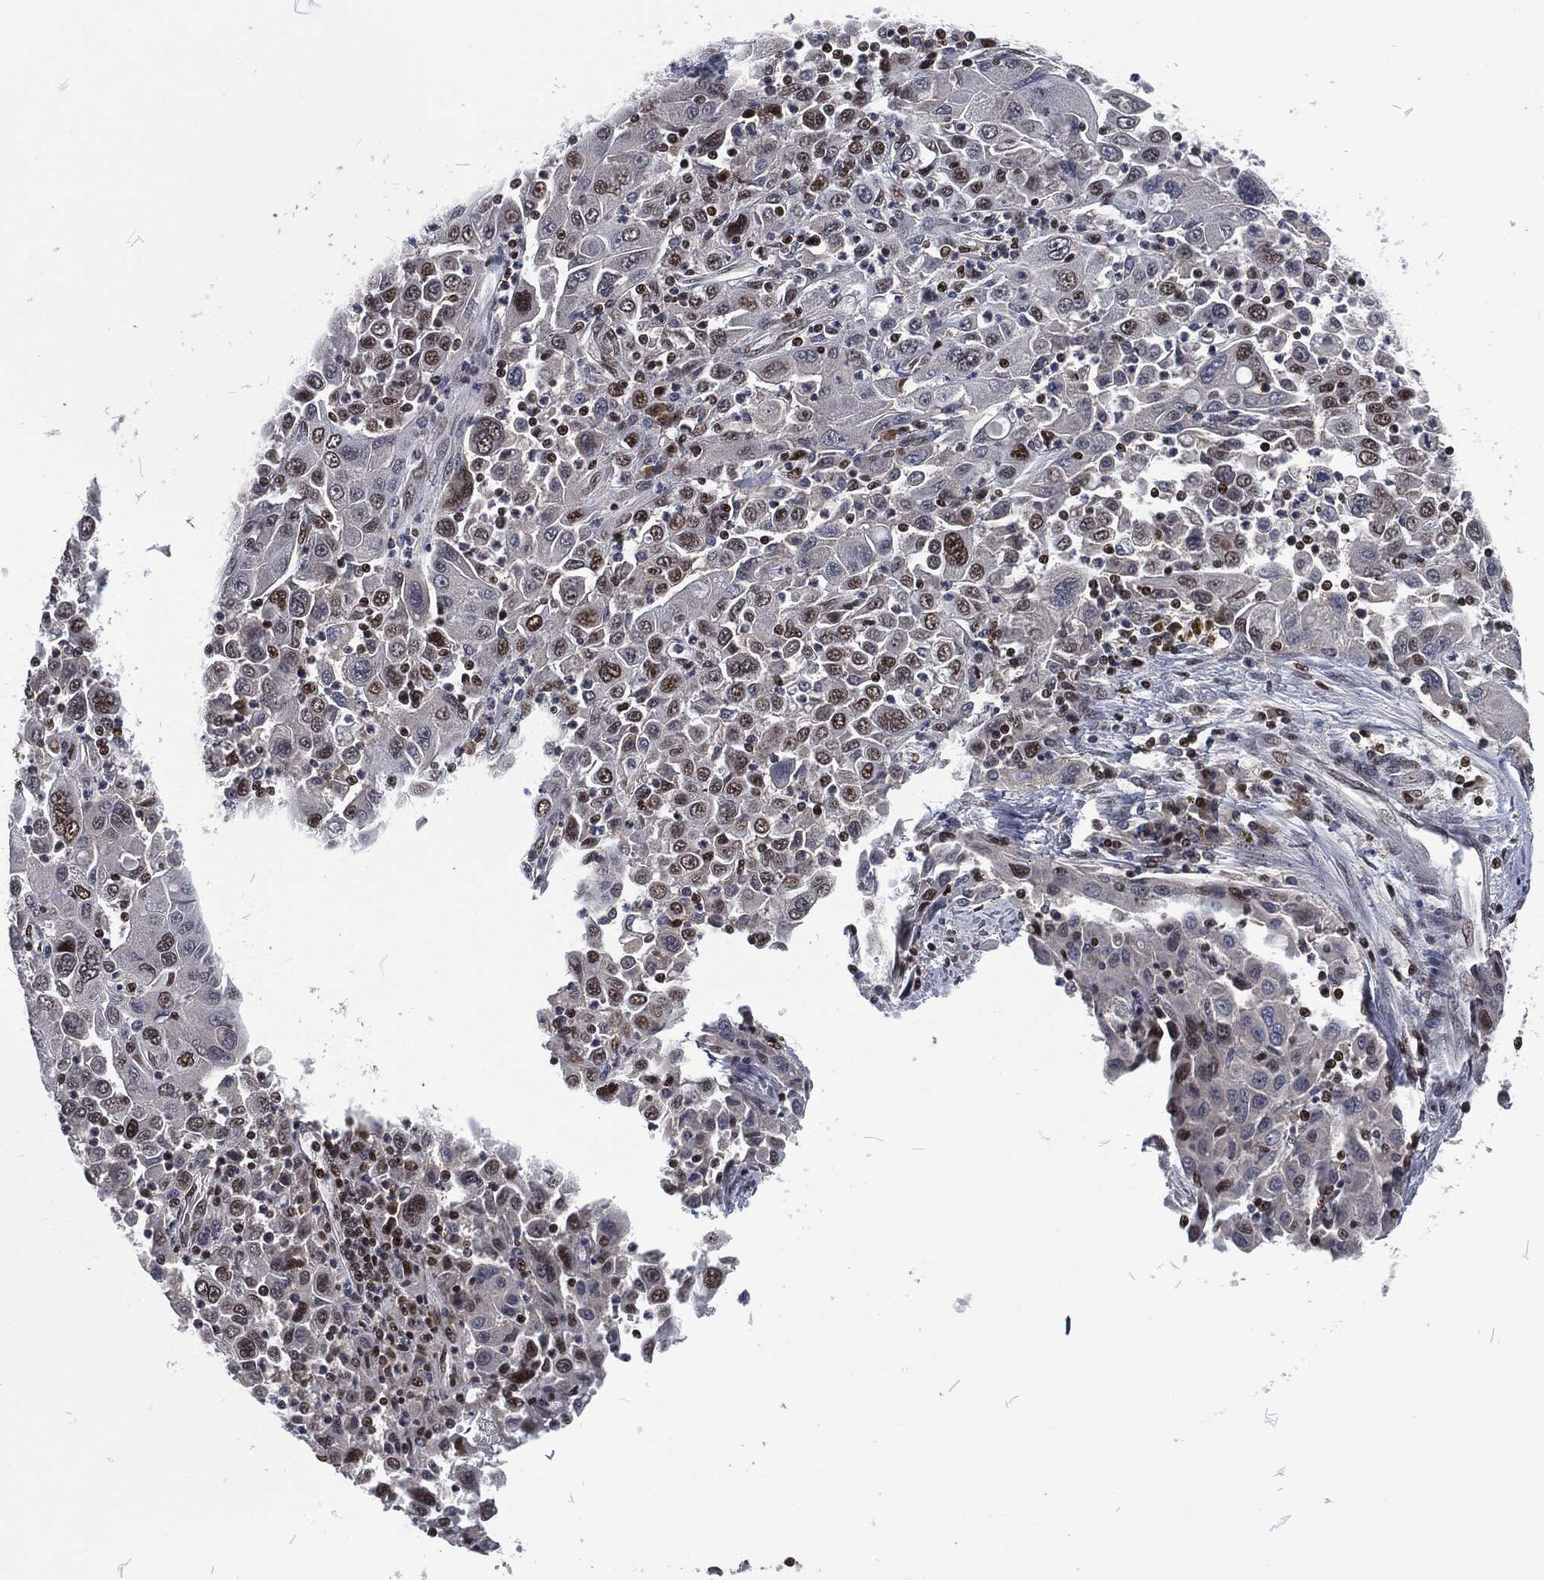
{"staining": {"intensity": "strong", "quantity": "<25%", "location": "nuclear"}, "tissue": "stomach cancer", "cell_type": "Tumor cells", "image_type": "cancer", "snomed": [{"axis": "morphology", "description": "Adenocarcinoma, NOS"}, {"axis": "topography", "description": "Stomach"}], "caption": "Adenocarcinoma (stomach) stained for a protein (brown) demonstrates strong nuclear positive staining in approximately <25% of tumor cells.", "gene": "DCPS", "patient": {"sex": "male", "age": 56}}